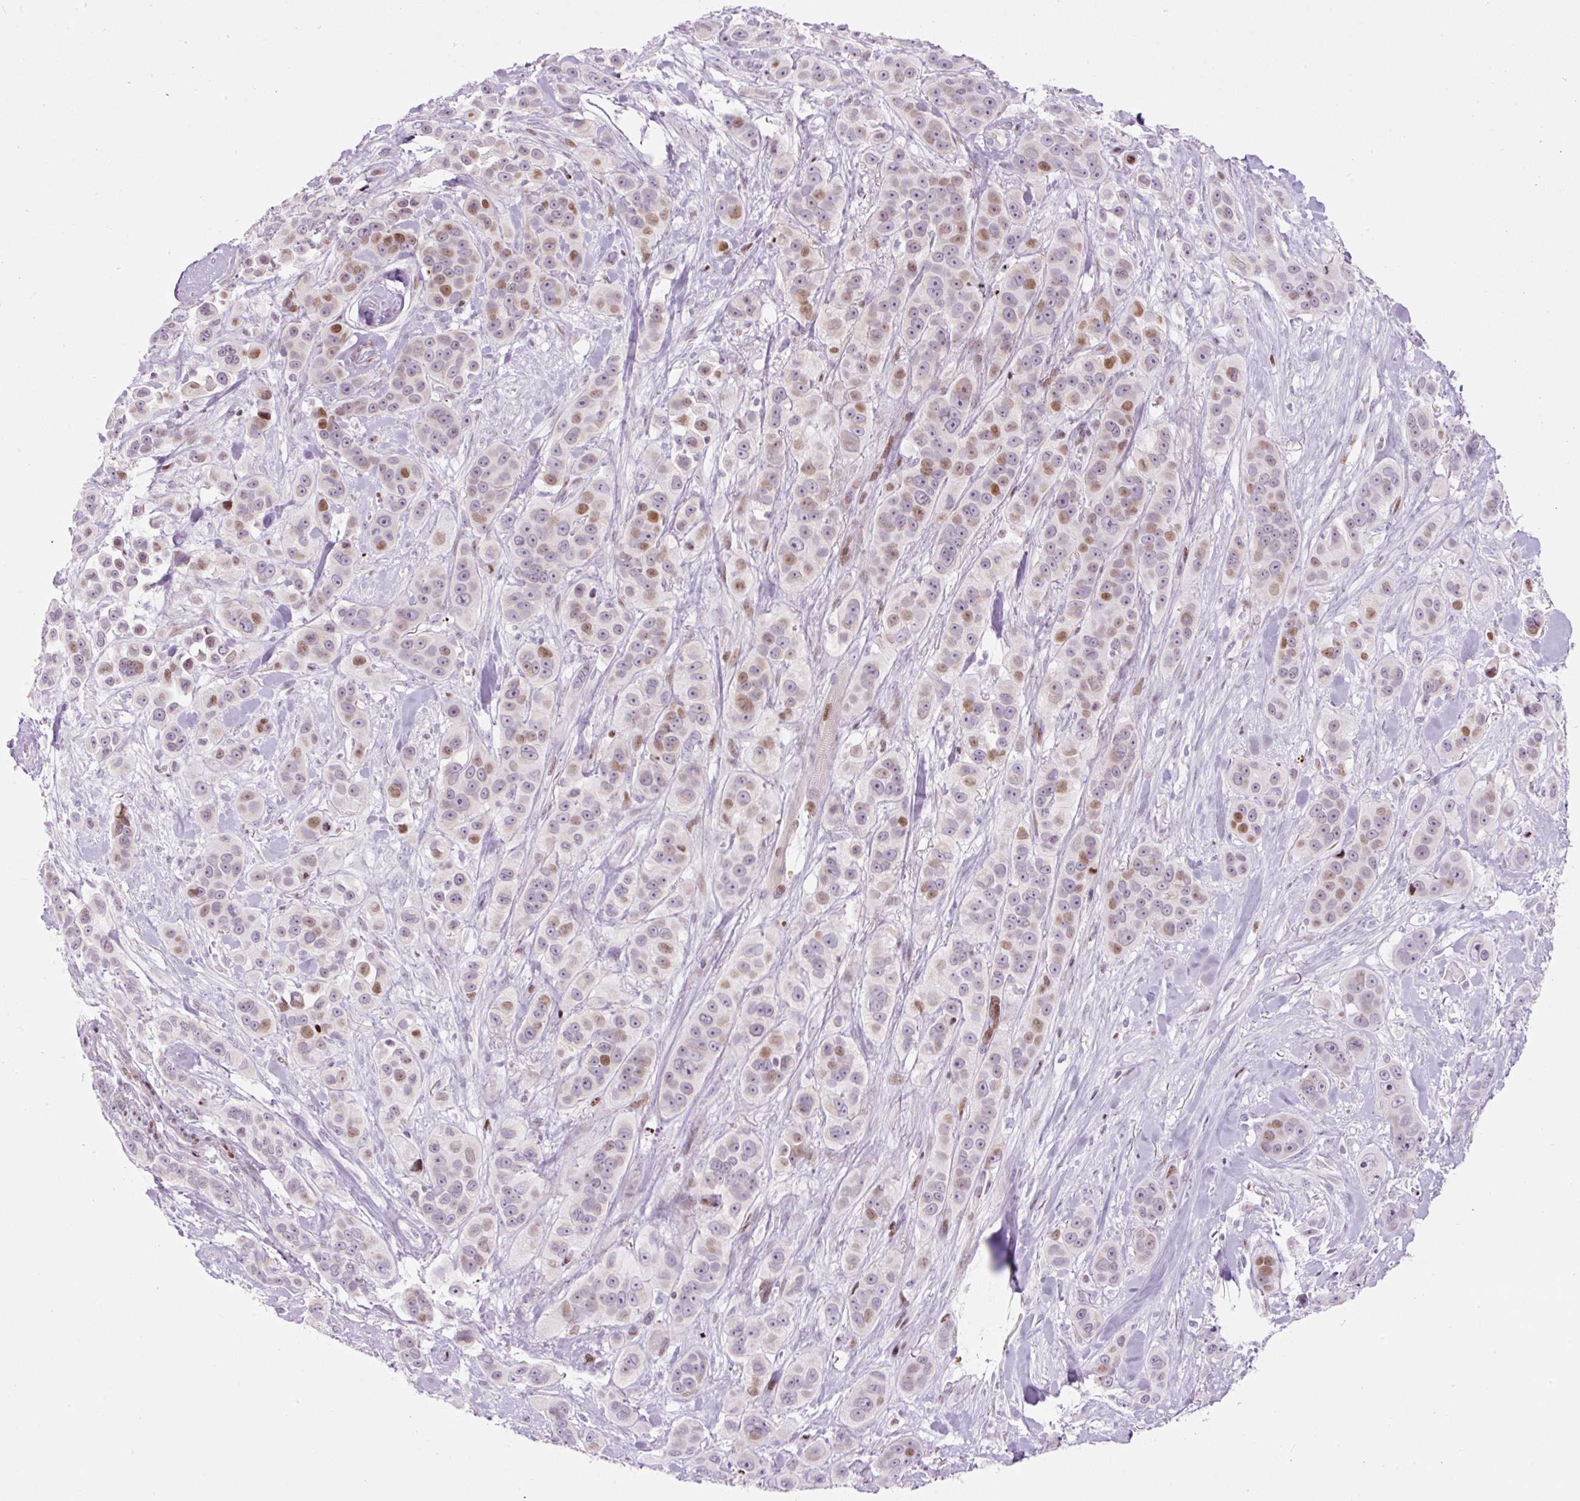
{"staining": {"intensity": "moderate", "quantity": "25%-75%", "location": "nuclear"}, "tissue": "skin cancer", "cell_type": "Tumor cells", "image_type": "cancer", "snomed": [{"axis": "morphology", "description": "Squamous cell carcinoma, NOS"}, {"axis": "topography", "description": "Skin"}], "caption": "A brown stain shows moderate nuclear expression of a protein in skin cancer tumor cells. Nuclei are stained in blue.", "gene": "TMEM177", "patient": {"sex": "male", "age": 67}}